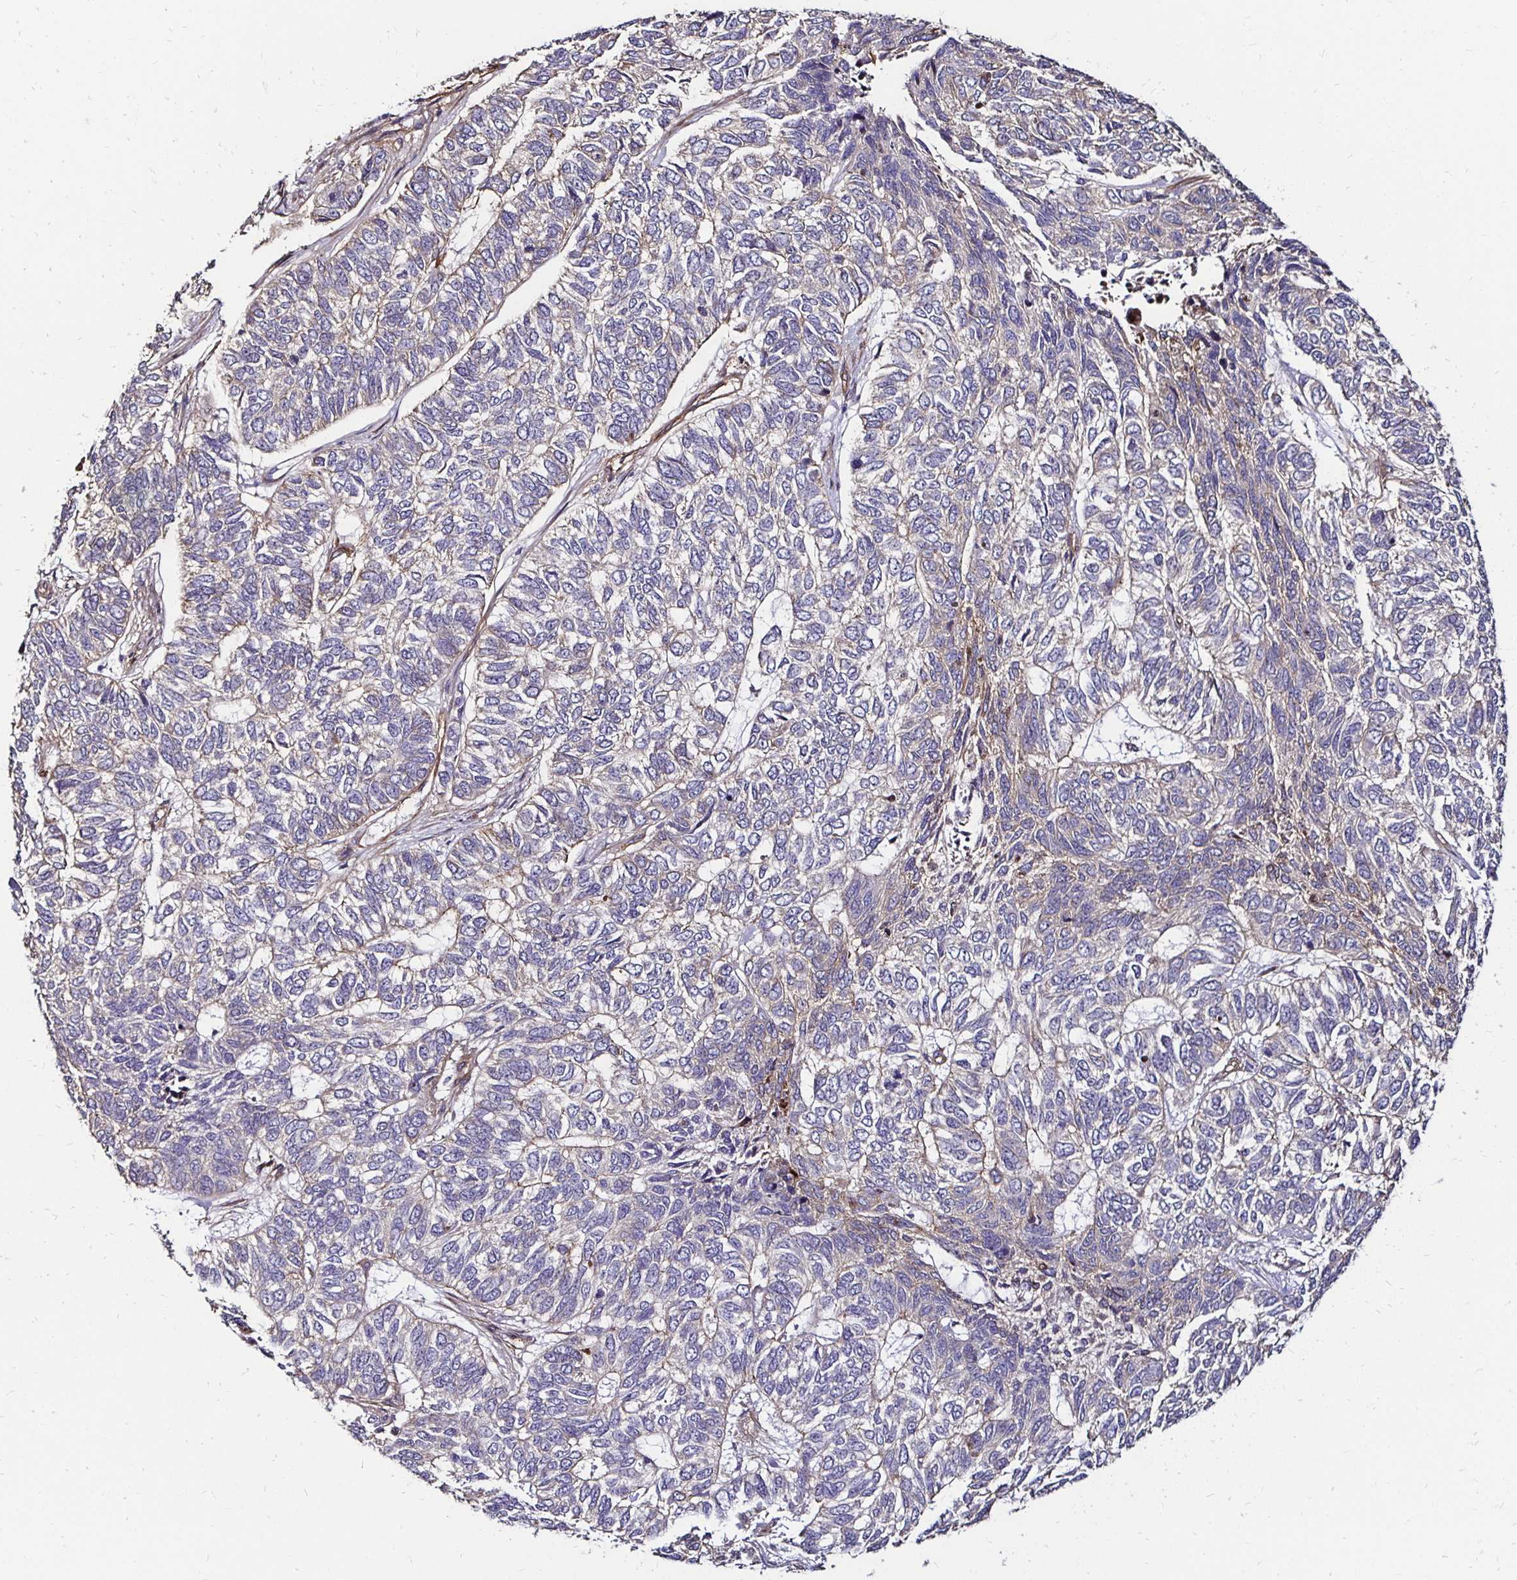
{"staining": {"intensity": "negative", "quantity": "none", "location": "none"}, "tissue": "skin cancer", "cell_type": "Tumor cells", "image_type": "cancer", "snomed": [{"axis": "morphology", "description": "Basal cell carcinoma"}, {"axis": "topography", "description": "Skin"}], "caption": "Human skin basal cell carcinoma stained for a protein using IHC exhibits no expression in tumor cells.", "gene": "ITGB1", "patient": {"sex": "female", "age": 65}}